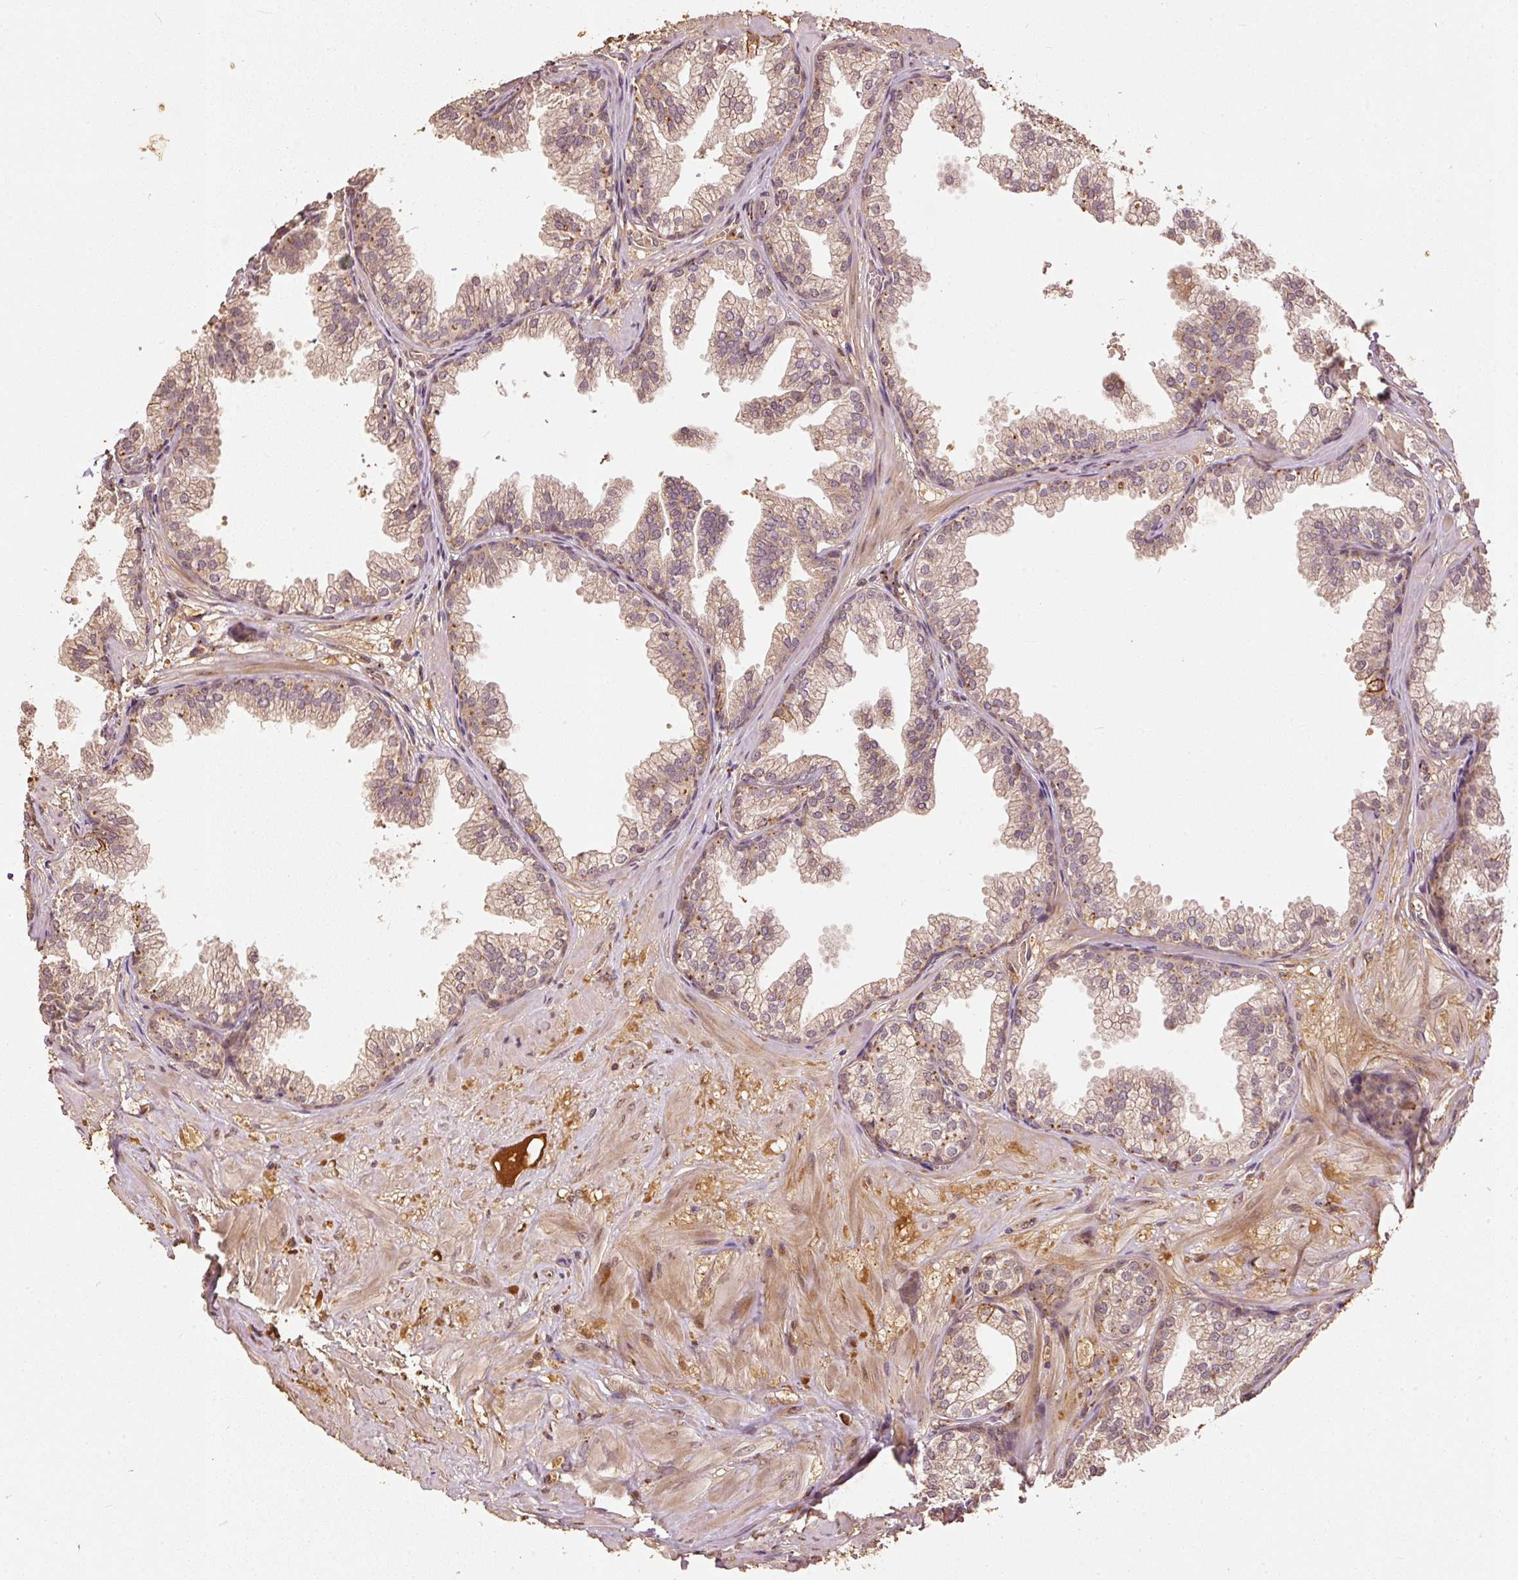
{"staining": {"intensity": "moderate", "quantity": ">75%", "location": "cytoplasmic/membranous"}, "tissue": "prostate", "cell_type": "Glandular cells", "image_type": "normal", "snomed": [{"axis": "morphology", "description": "Normal tissue, NOS"}, {"axis": "topography", "description": "Prostate"}], "caption": "Normal prostate exhibits moderate cytoplasmic/membranous expression in approximately >75% of glandular cells.", "gene": "FUT8", "patient": {"sex": "male", "age": 37}}